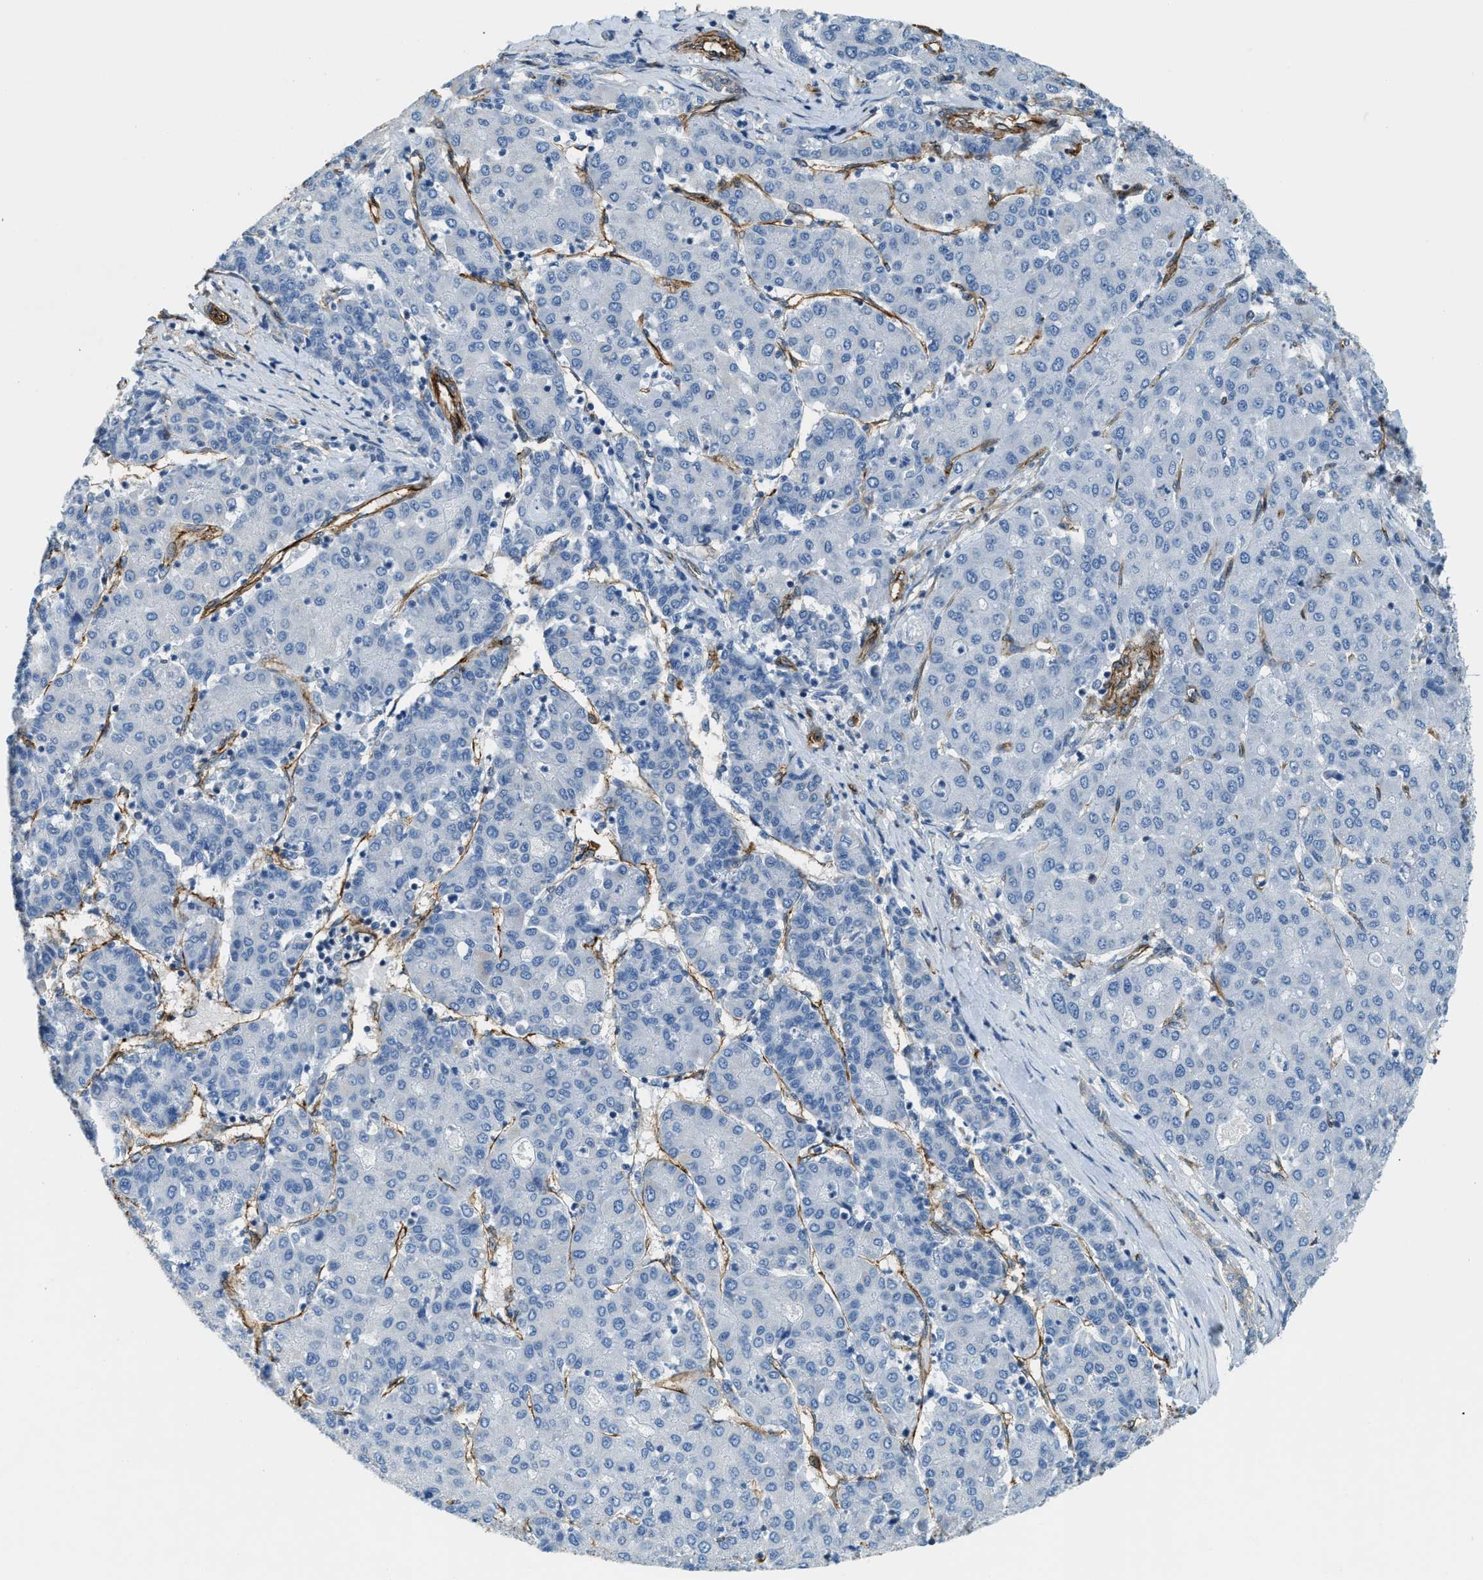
{"staining": {"intensity": "negative", "quantity": "none", "location": "none"}, "tissue": "liver cancer", "cell_type": "Tumor cells", "image_type": "cancer", "snomed": [{"axis": "morphology", "description": "Carcinoma, Hepatocellular, NOS"}, {"axis": "topography", "description": "Liver"}], "caption": "Tumor cells are negative for protein expression in human liver cancer. (Immunohistochemistry (ihc), brightfield microscopy, high magnification).", "gene": "TMEM43", "patient": {"sex": "male", "age": 65}}